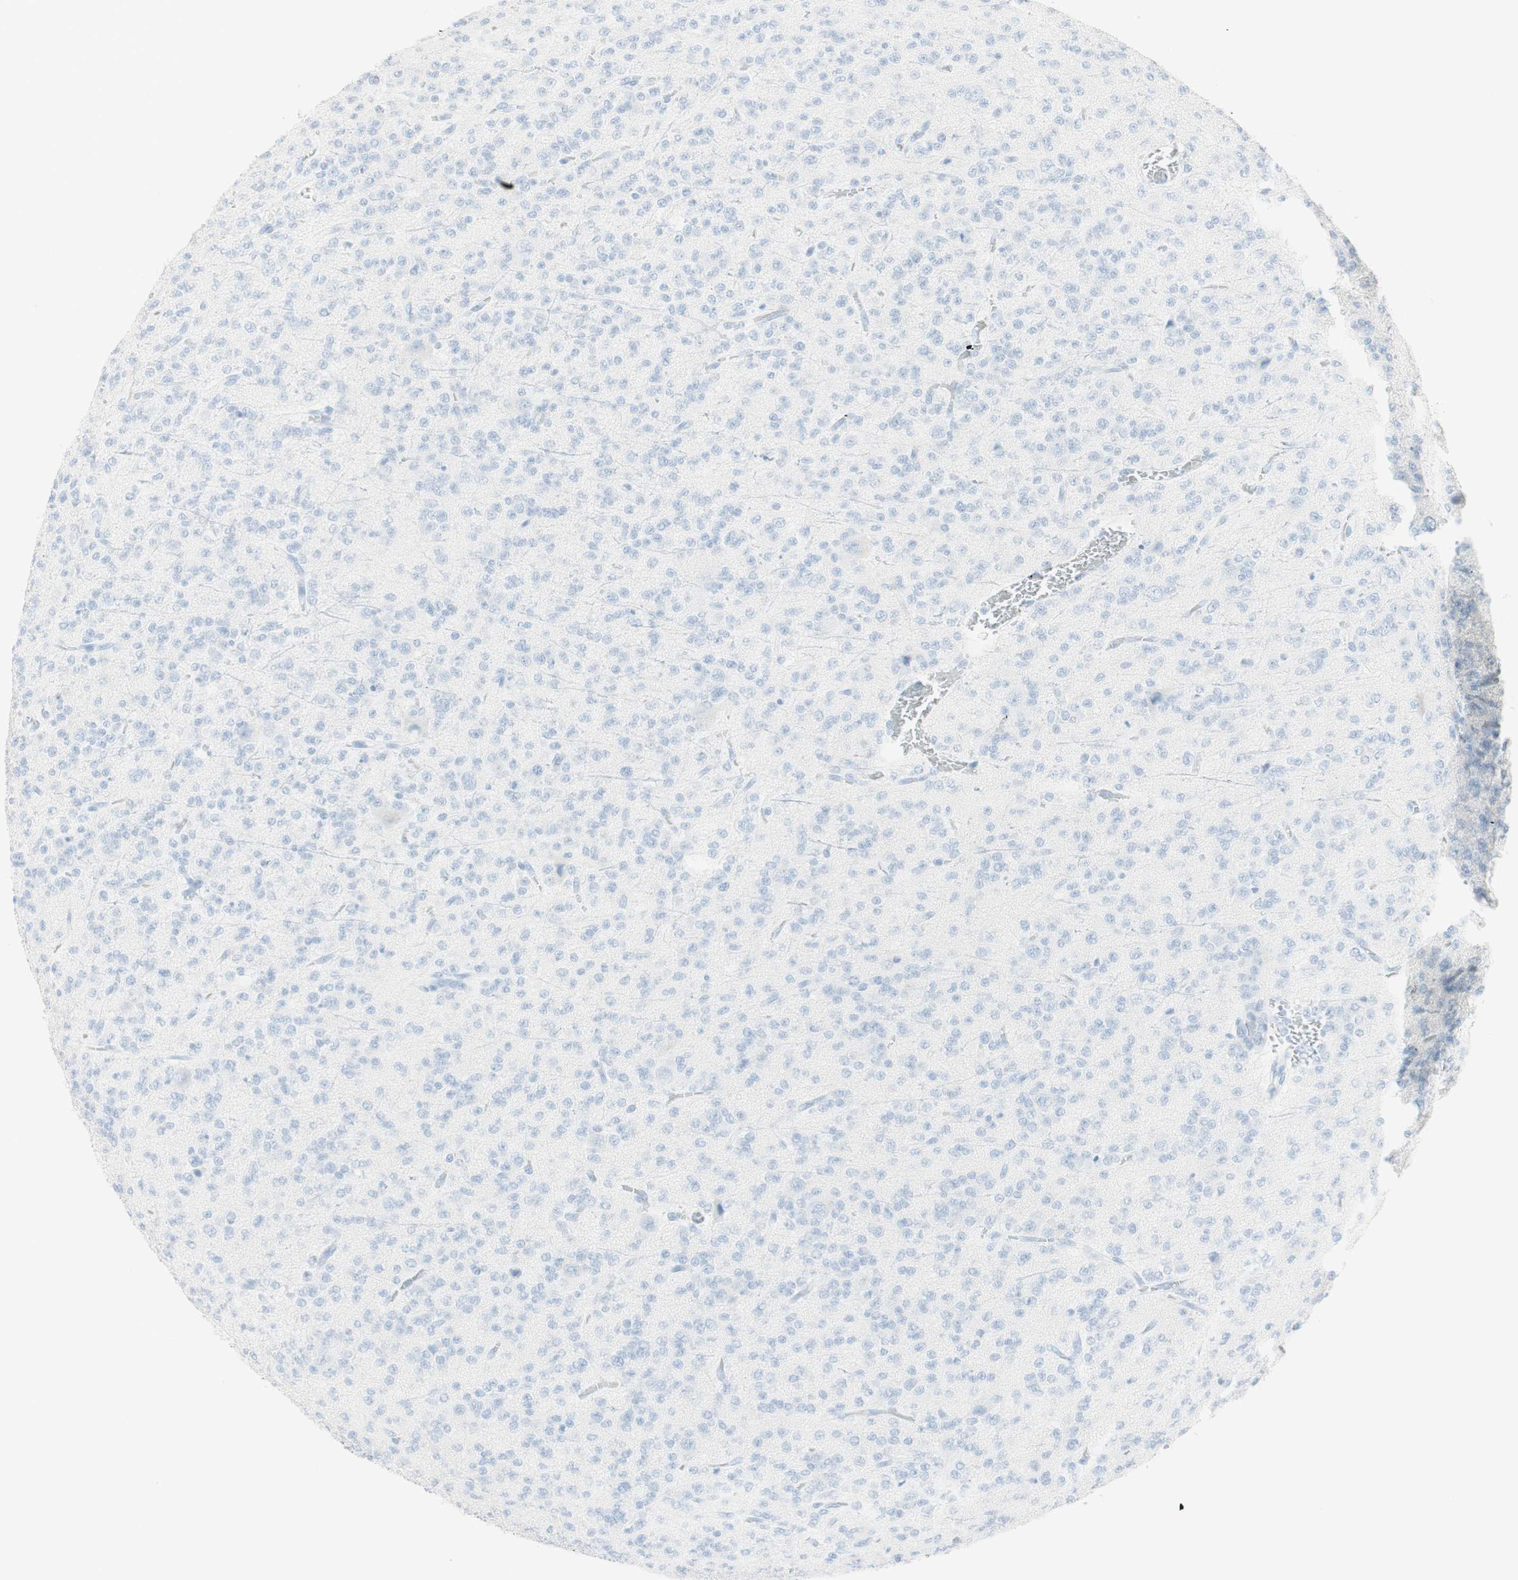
{"staining": {"intensity": "negative", "quantity": "none", "location": "none"}, "tissue": "glioma", "cell_type": "Tumor cells", "image_type": "cancer", "snomed": [{"axis": "morphology", "description": "Glioma, malignant, Low grade"}, {"axis": "topography", "description": "Brain"}], "caption": "Micrograph shows no significant protein staining in tumor cells of malignant low-grade glioma. (Immunohistochemistry, brightfield microscopy, high magnification).", "gene": "NAPSA", "patient": {"sex": "male", "age": 38}}